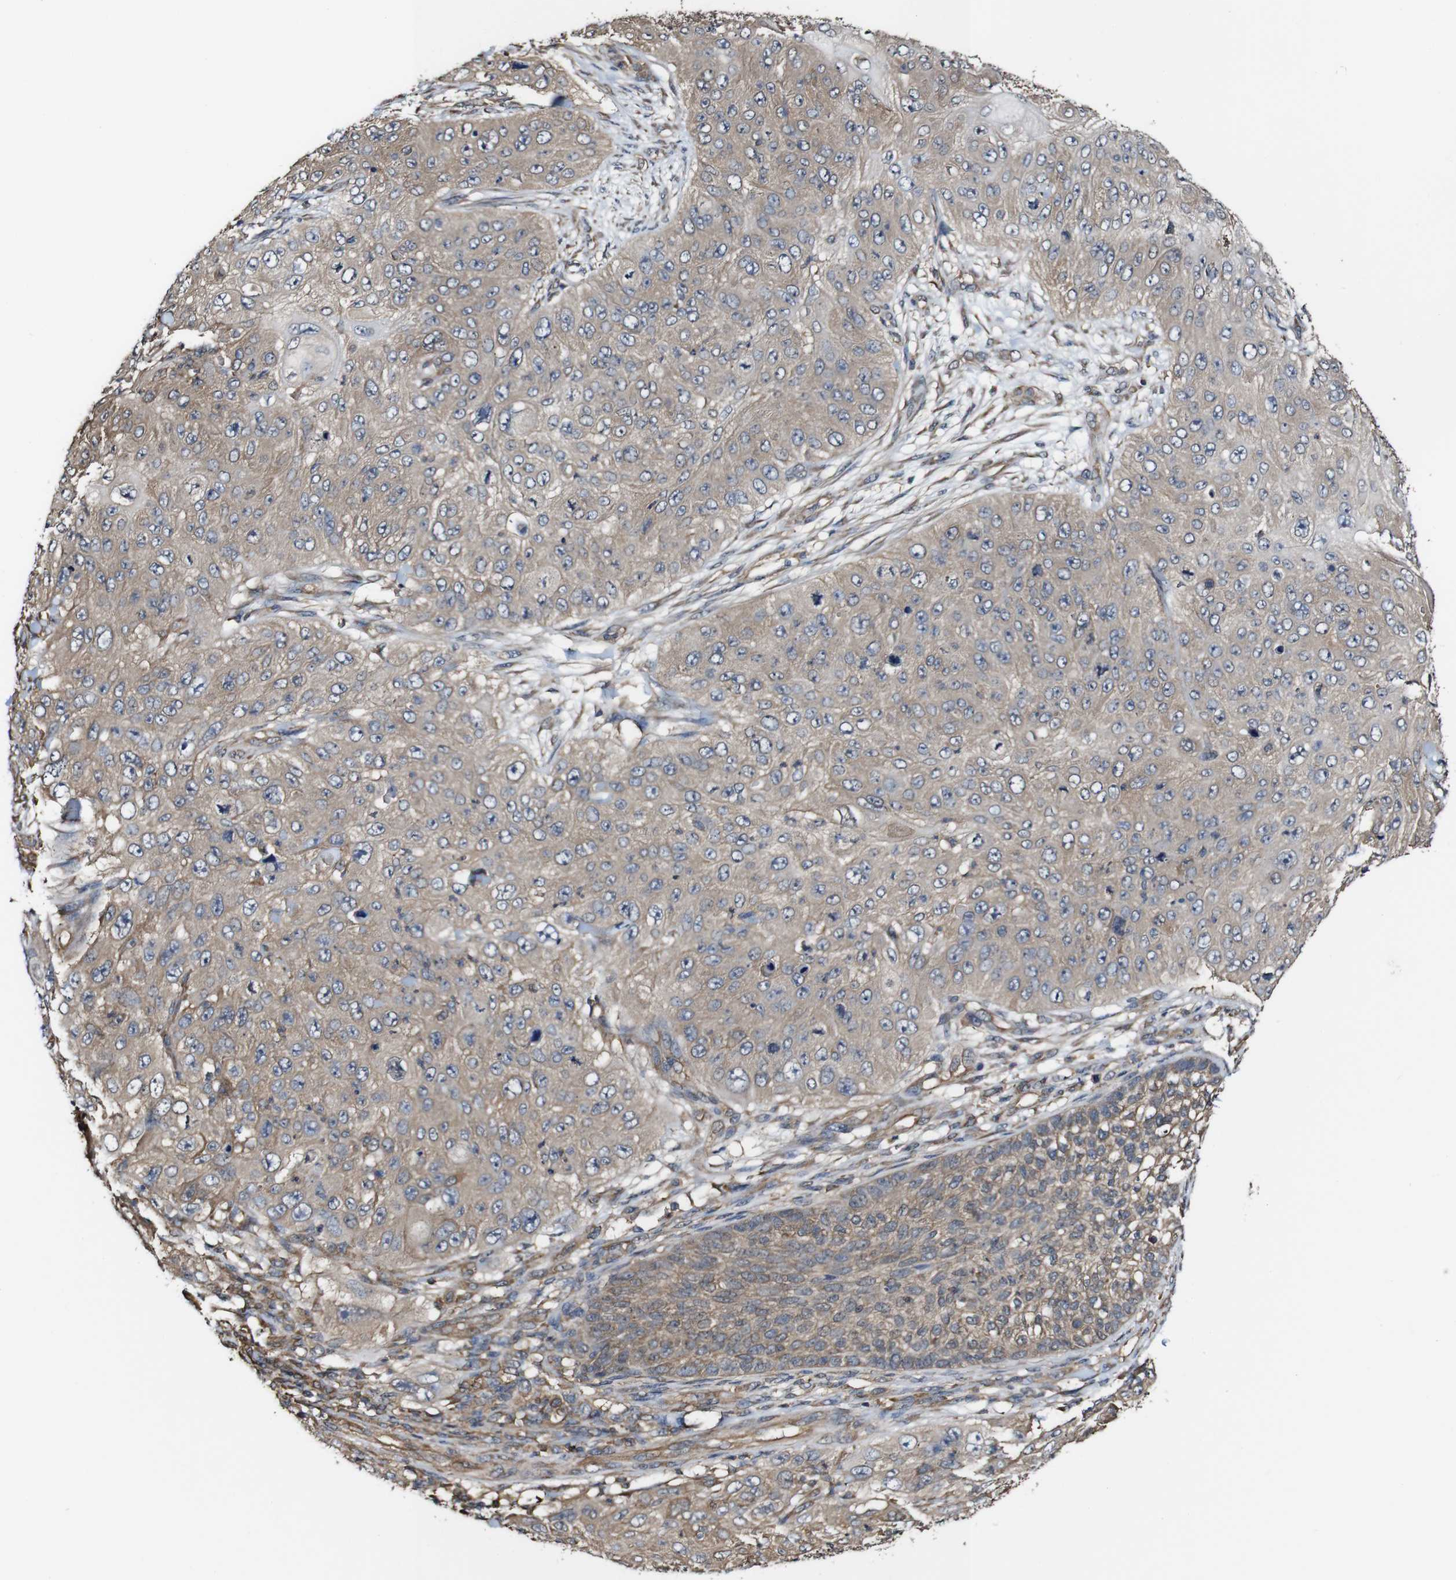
{"staining": {"intensity": "weak", "quantity": ">75%", "location": "cytoplasmic/membranous"}, "tissue": "skin cancer", "cell_type": "Tumor cells", "image_type": "cancer", "snomed": [{"axis": "morphology", "description": "Squamous cell carcinoma, NOS"}, {"axis": "topography", "description": "Skin"}], "caption": "A photomicrograph showing weak cytoplasmic/membranous positivity in approximately >75% of tumor cells in squamous cell carcinoma (skin), as visualized by brown immunohistochemical staining.", "gene": "PTPRR", "patient": {"sex": "female", "age": 80}}